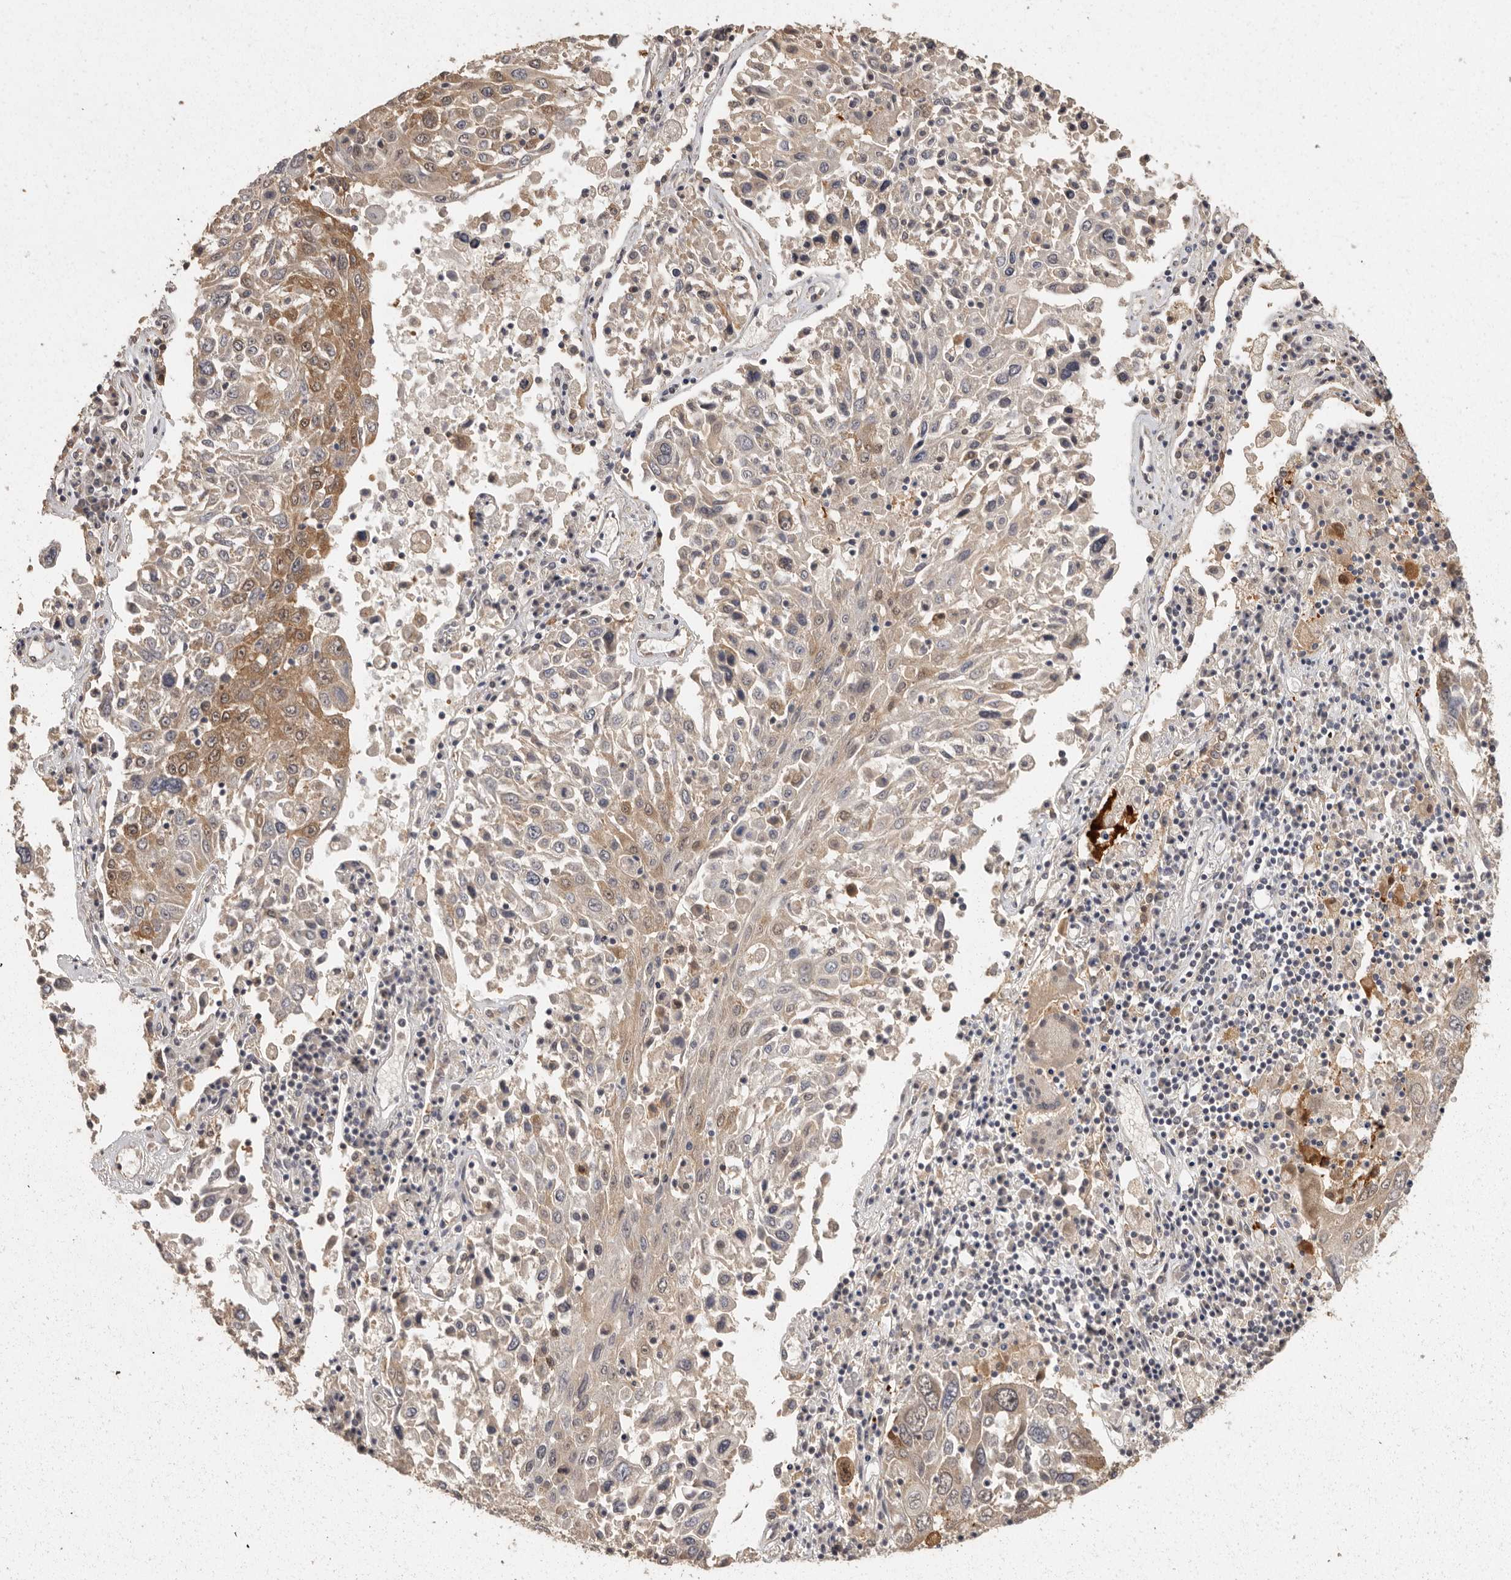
{"staining": {"intensity": "moderate", "quantity": "25%-75%", "location": "cytoplasmic/membranous"}, "tissue": "lung cancer", "cell_type": "Tumor cells", "image_type": "cancer", "snomed": [{"axis": "morphology", "description": "Squamous cell carcinoma, NOS"}, {"axis": "topography", "description": "Lung"}], "caption": "High-magnification brightfield microscopy of lung squamous cell carcinoma stained with DAB (3,3'-diaminobenzidine) (brown) and counterstained with hematoxylin (blue). tumor cells exhibit moderate cytoplasmic/membranous expression is present in approximately25%-75% of cells.", "gene": "BAIAP2", "patient": {"sex": "male", "age": 65}}